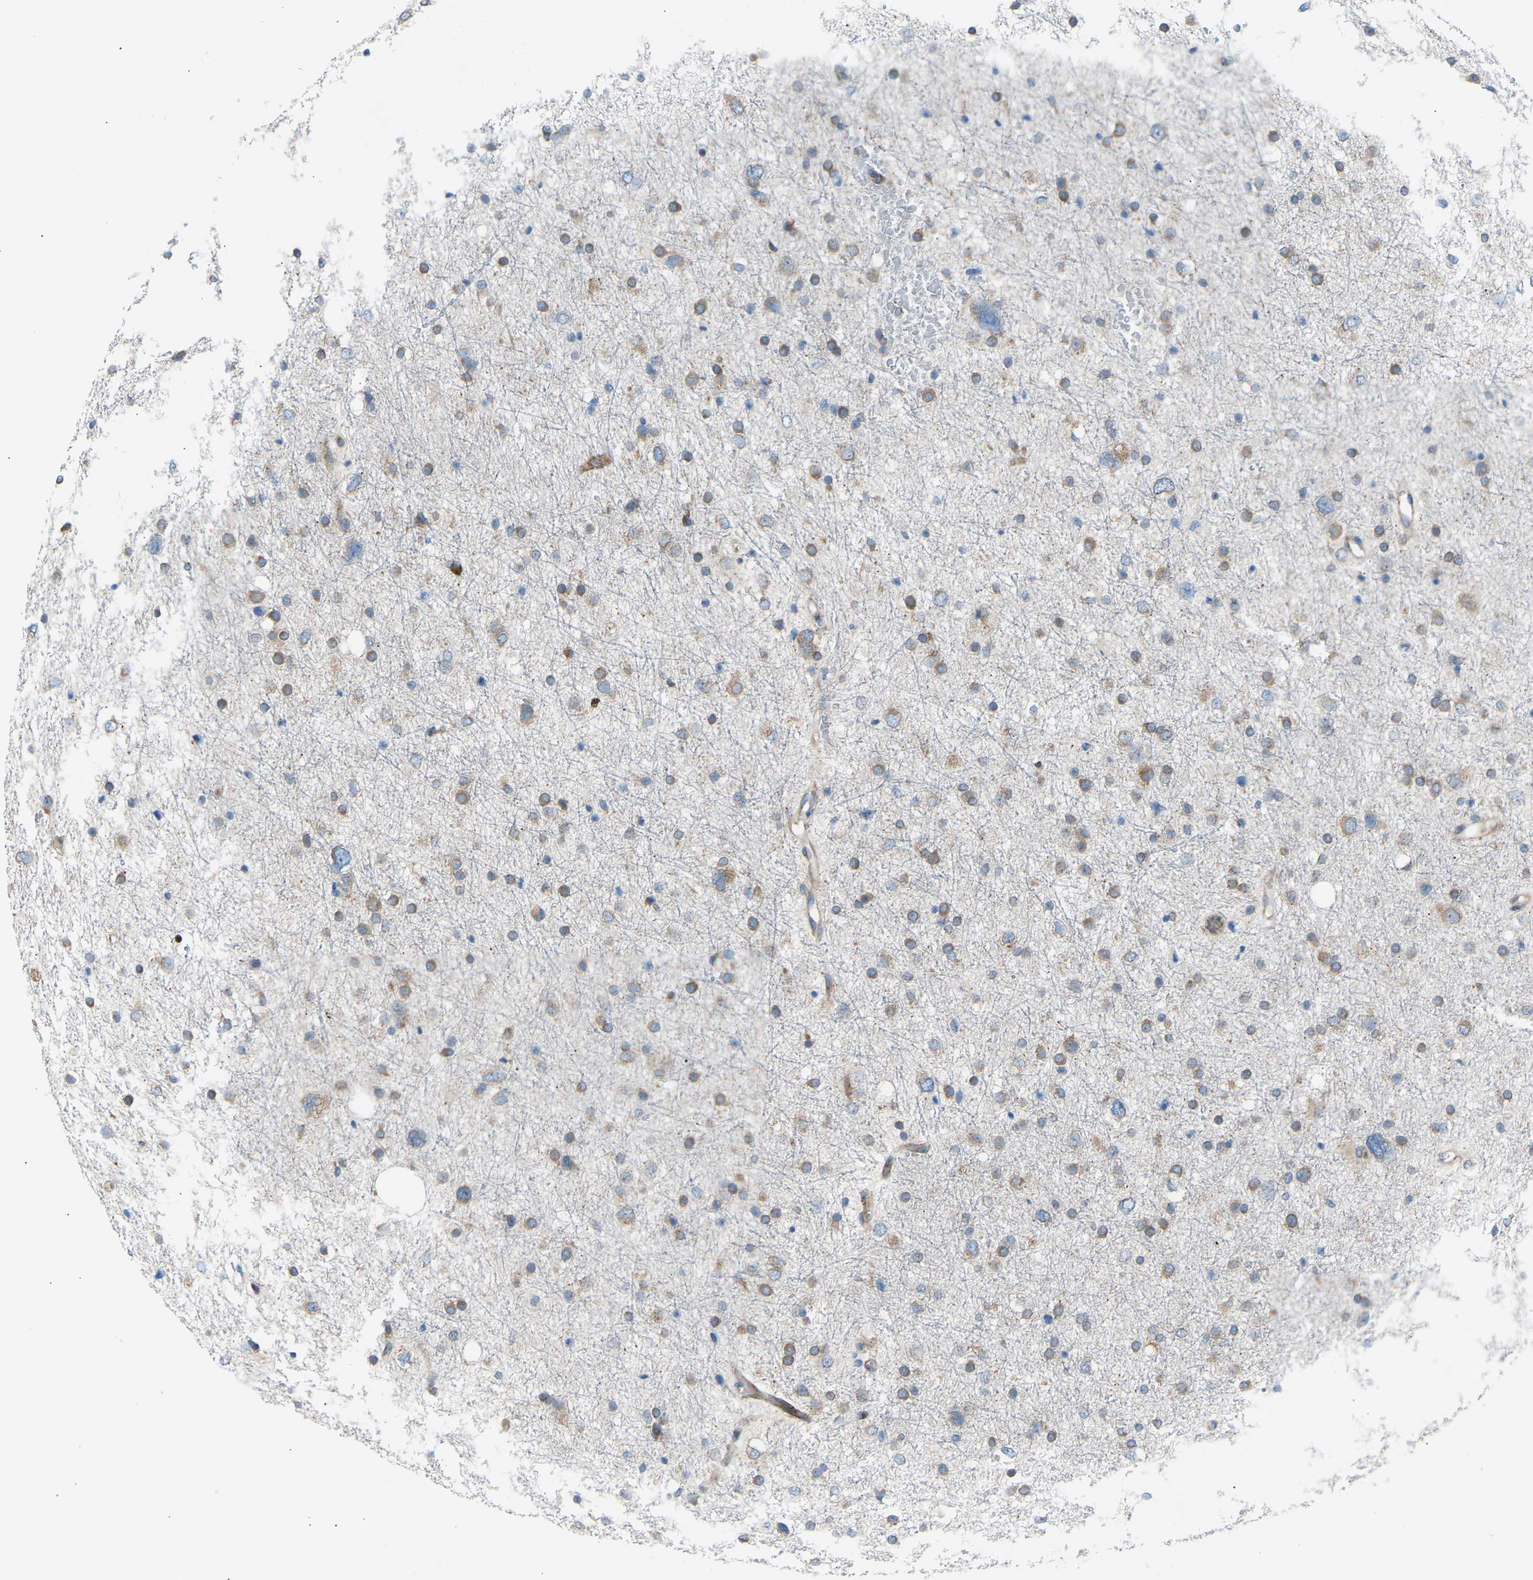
{"staining": {"intensity": "moderate", "quantity": ">75%", "location": "cytoplasmic/membranous"}, "tissue": "glioma", "cell_type": "Tumor cells", "image_type": "cancer", "snomed": [{"axis": "morphology", "description": "Glioma, malignant, Low grade"}, {"axis": "topography", "description": "Brain"}], "caption": "A histopathology image showing moderate cytoplasmic/membranous staining in about >75% of tumor cells in malignant glioma (low-grade), as visualized by brown immunohistochemical staining.", "gene": "VPS41", "patient": {"sex": "female", "age": 37}}